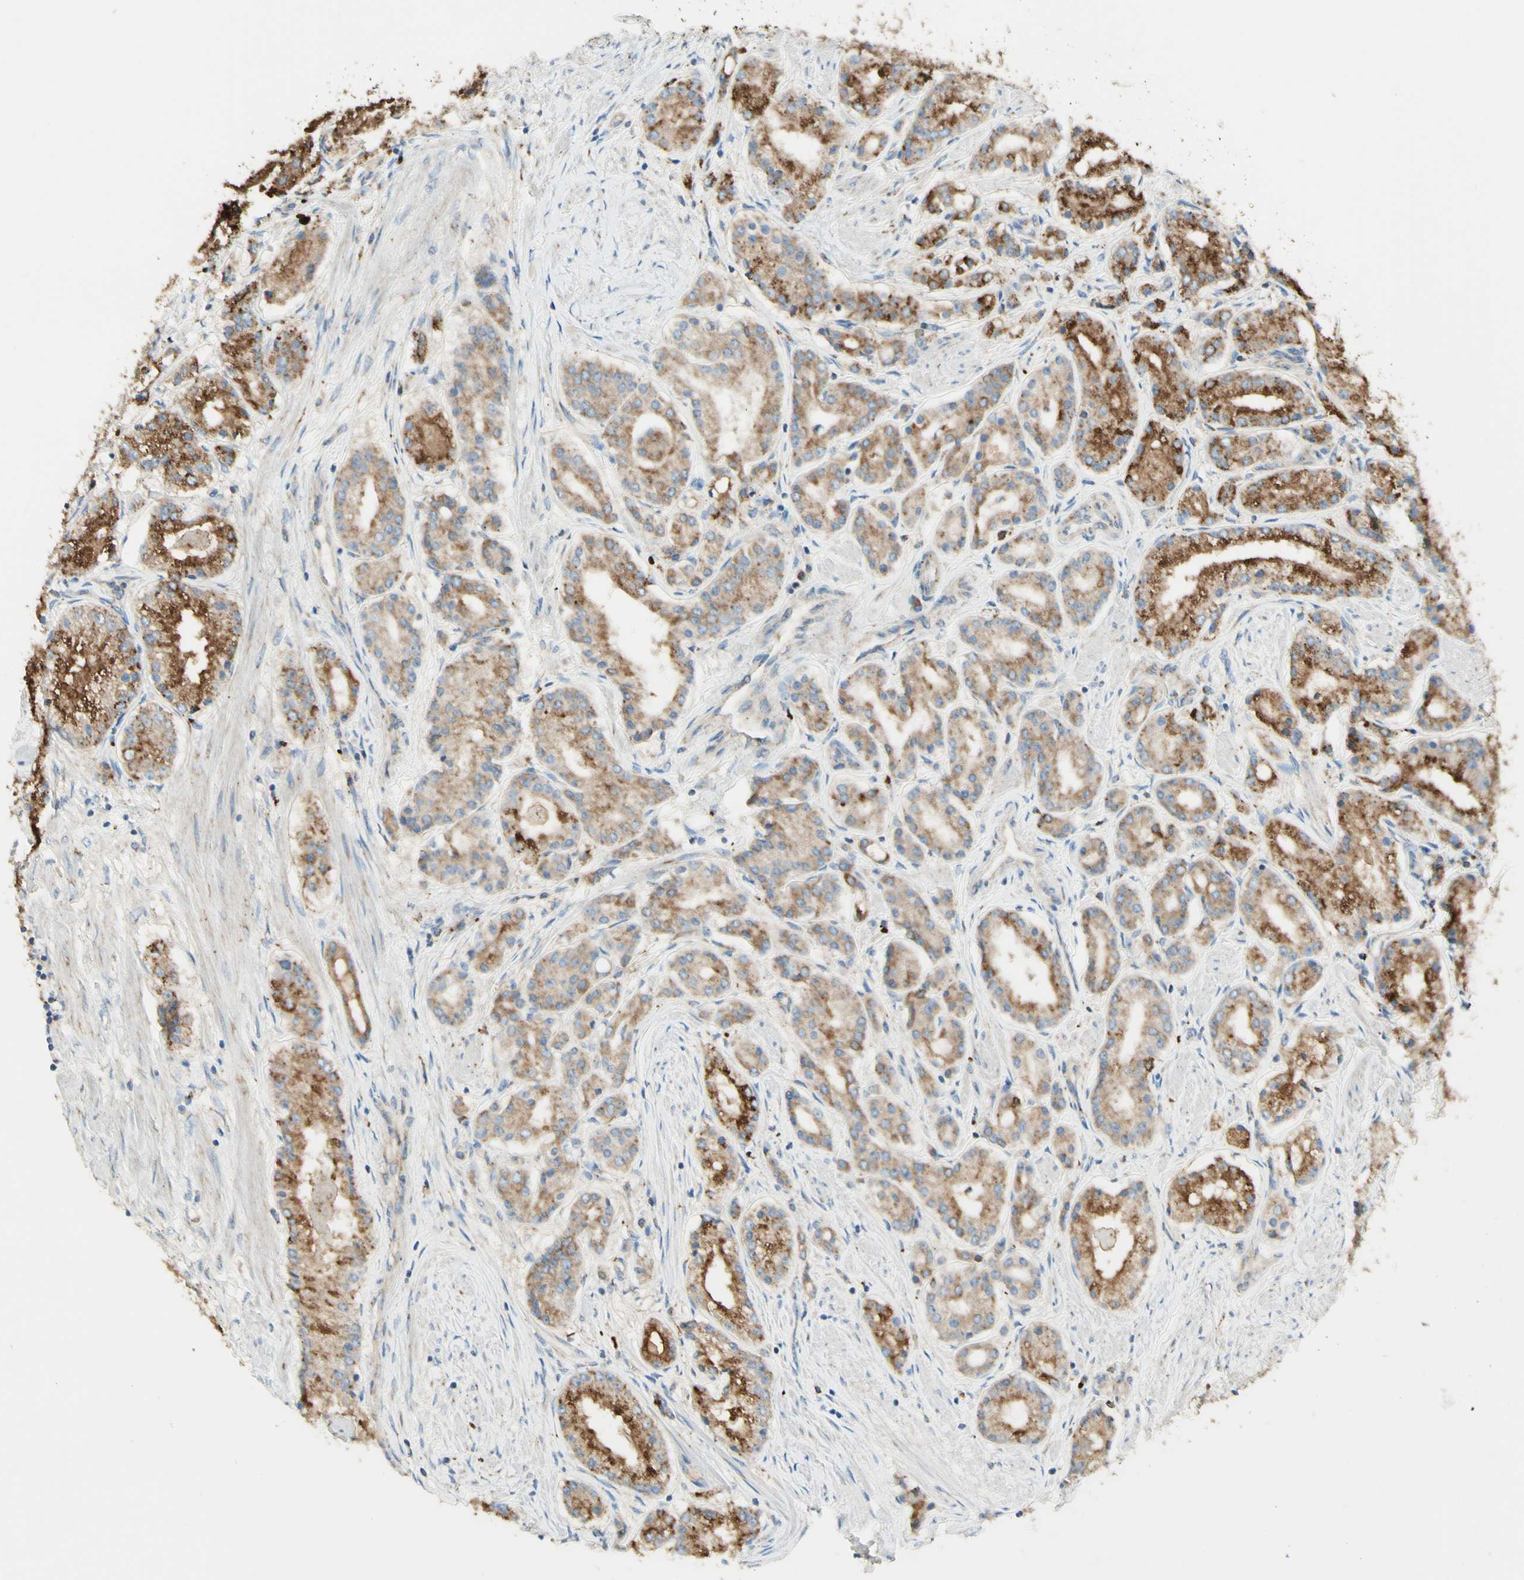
{"staining": {"intensity": "moderate", "quantity": ">75%", "location": "cytoplasmic/membranous"}, "tissue": "prostate cancer", "cell_type": "Tumor cells", "image_type": "cancer", "snomed": [{"axis": "morphology", "description": "Adenocarcinoma, Low grade"}, {"axis": "topography", "description": "Prostate"}], "caption": "Human prostate adenocarcinoma (low-grade) stained with a brown dye shows moderate cytoplasmic/membranous positive positivity in about >75% of tumor cells.", "gene": "ARMC10", "patient": {"sex": "male", "age": 63}}